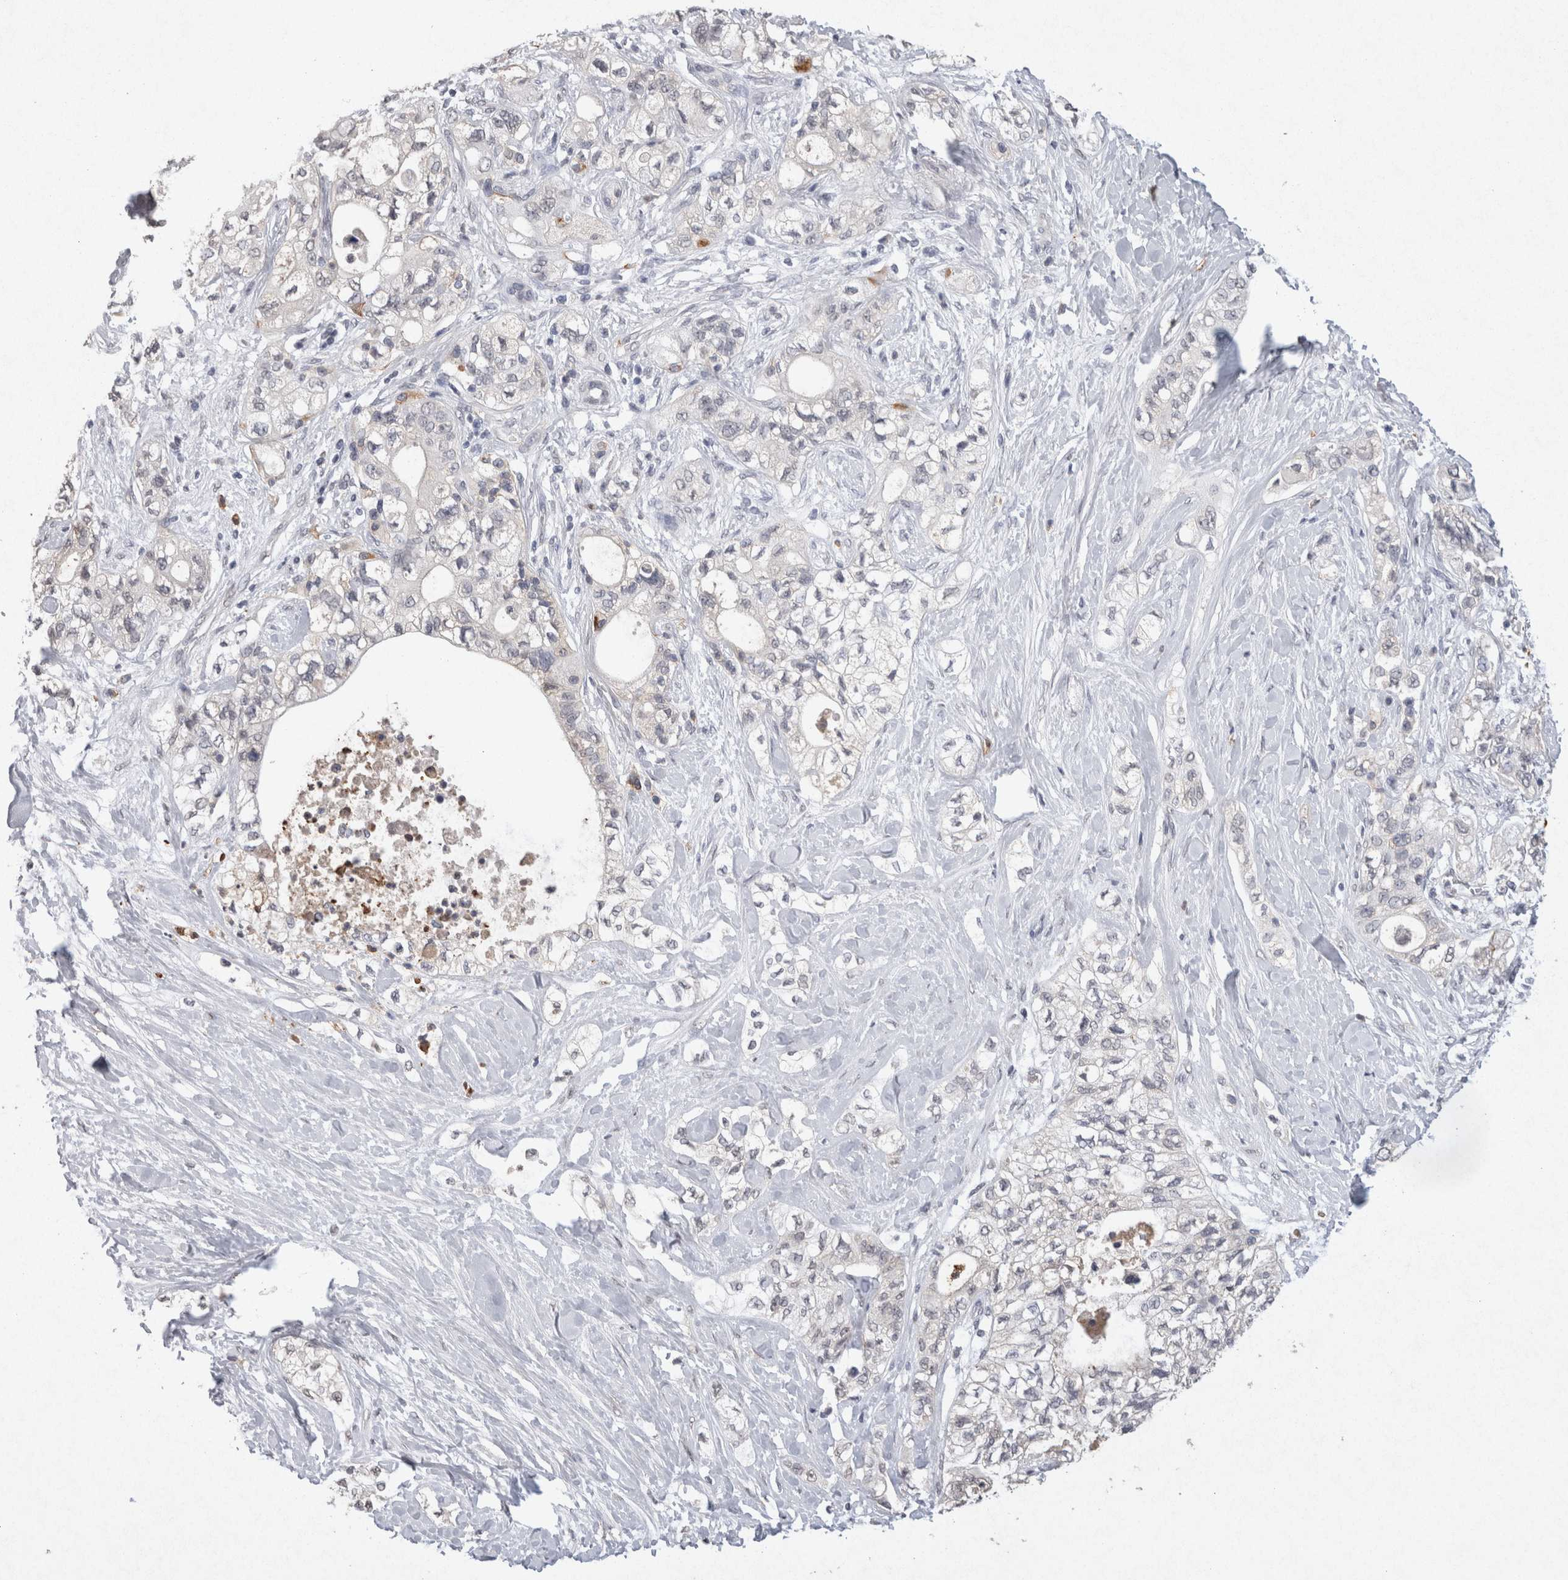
{"staining": {"intensity": "negative", "quantity": "none", "location": "none"}, "tissue": "pancreatic cancer", "cell_type": "Tumor cells", "image_type": "cancer", "snomed": [{"axis": "morphology", "description": "Adenocarcinoma, NOS"}, {"axis": "topography", "description": "Pancreas"}], "caption": "IHC micrograph of human pancreatic cancer (adenocarcinoma) stained for a protein (brown), which displays no positivity in tumor cells.", "gene": "FABP7", "patient": {"sex": "male", "age": 70}}